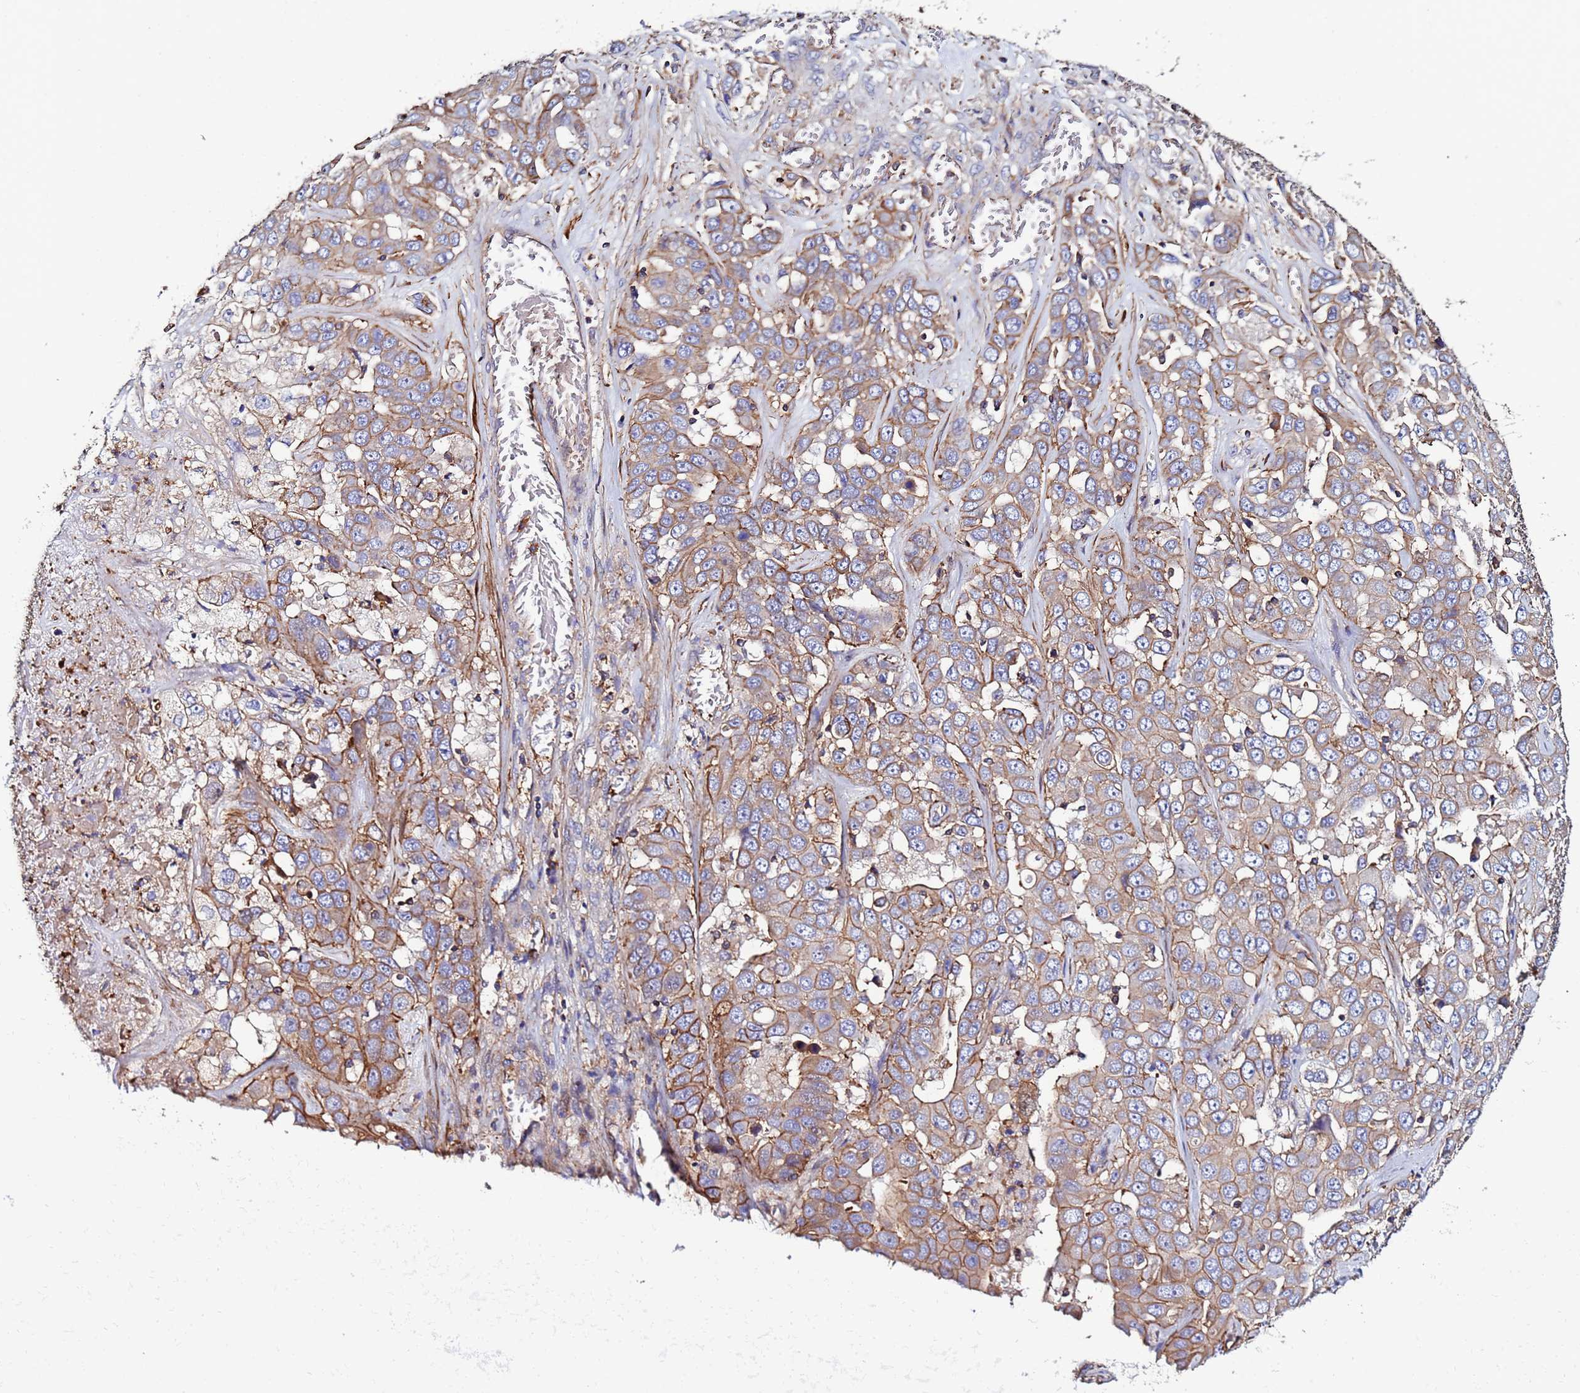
{"staining": {"intensity": "moderate", "quantity": ">75%", "location": "cytoplasmic/membranous"}, "tissue": "liver cancer", "cell_type": "Tumor cells", "image_type": "cancer", "snomed": [{"axis": "morphology", "description": "Cholangiocarcinoma"}, {"axis": "topography", "description": "Liver"}], "caption": "Moderate cytoplasmic/membranous expression is appreciated in about >75% of tumor cells in liver cancer. (Brightfield microscopy of DAB IHC at high magnification).", "gene": "POTEE", "patient": {"sex": "female", "age": 52}}